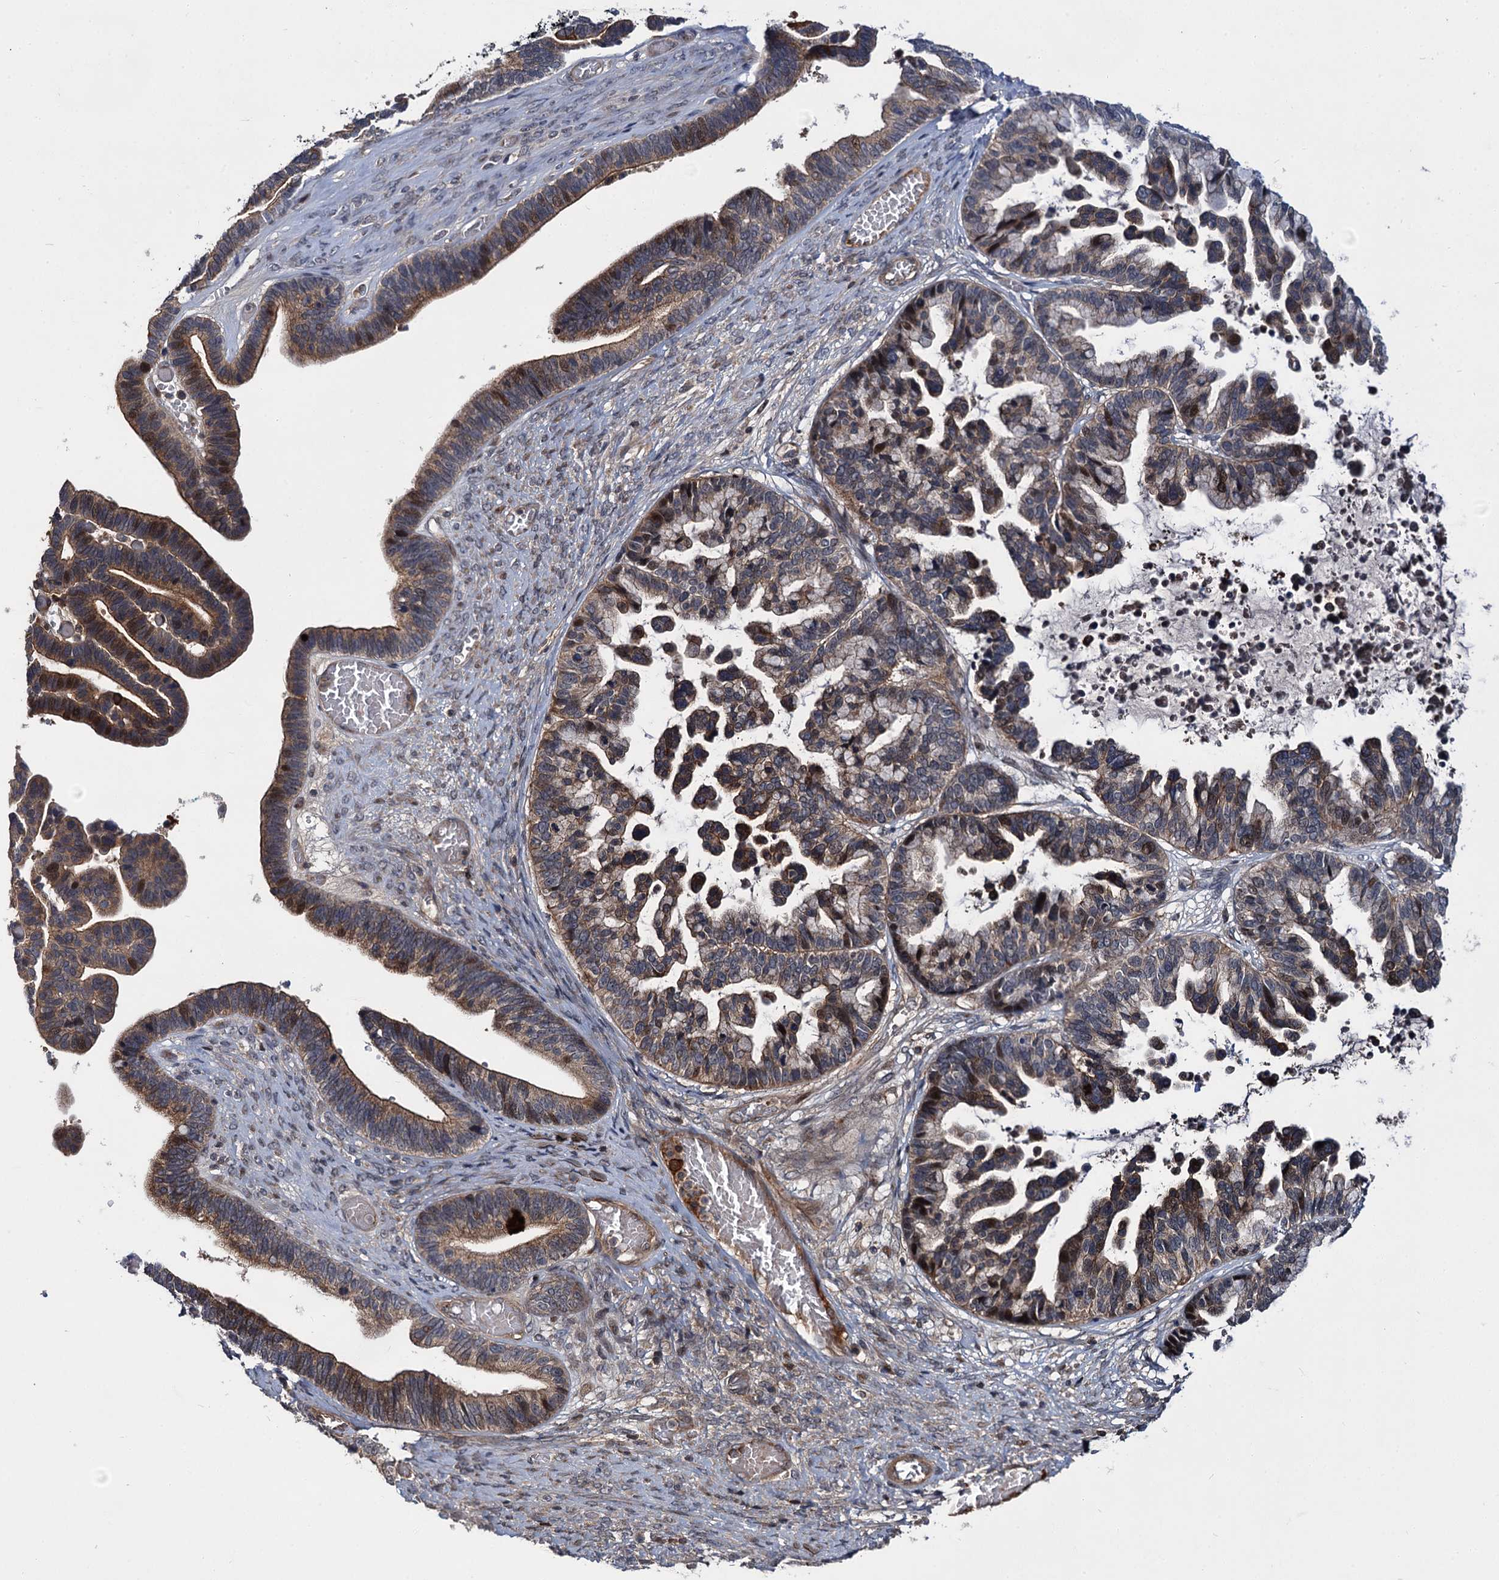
{"staining": {"intensity": "moderate", "quantity": ">75%", "location": "cytoplasmic/membranous,nuclear"}, "tissue": "ovarian cancer", "cell_type": "Tumor cells", "image_type": "cancer", "snomed": [{"axis": "morphology", "description": "Cystadenocarcinoma, serous, NOS"}, {"axis": "topography", "description": "Ovary"}], "caption": "A micrograph of human ovarian serous cystadenocarcinoma stained for a protein shows moderate cytoplasmic/membranous and nuclear brown staining in tumor cells.", "gene": "ABLIM1", "patient": {"sex": "female", "age": 56}}